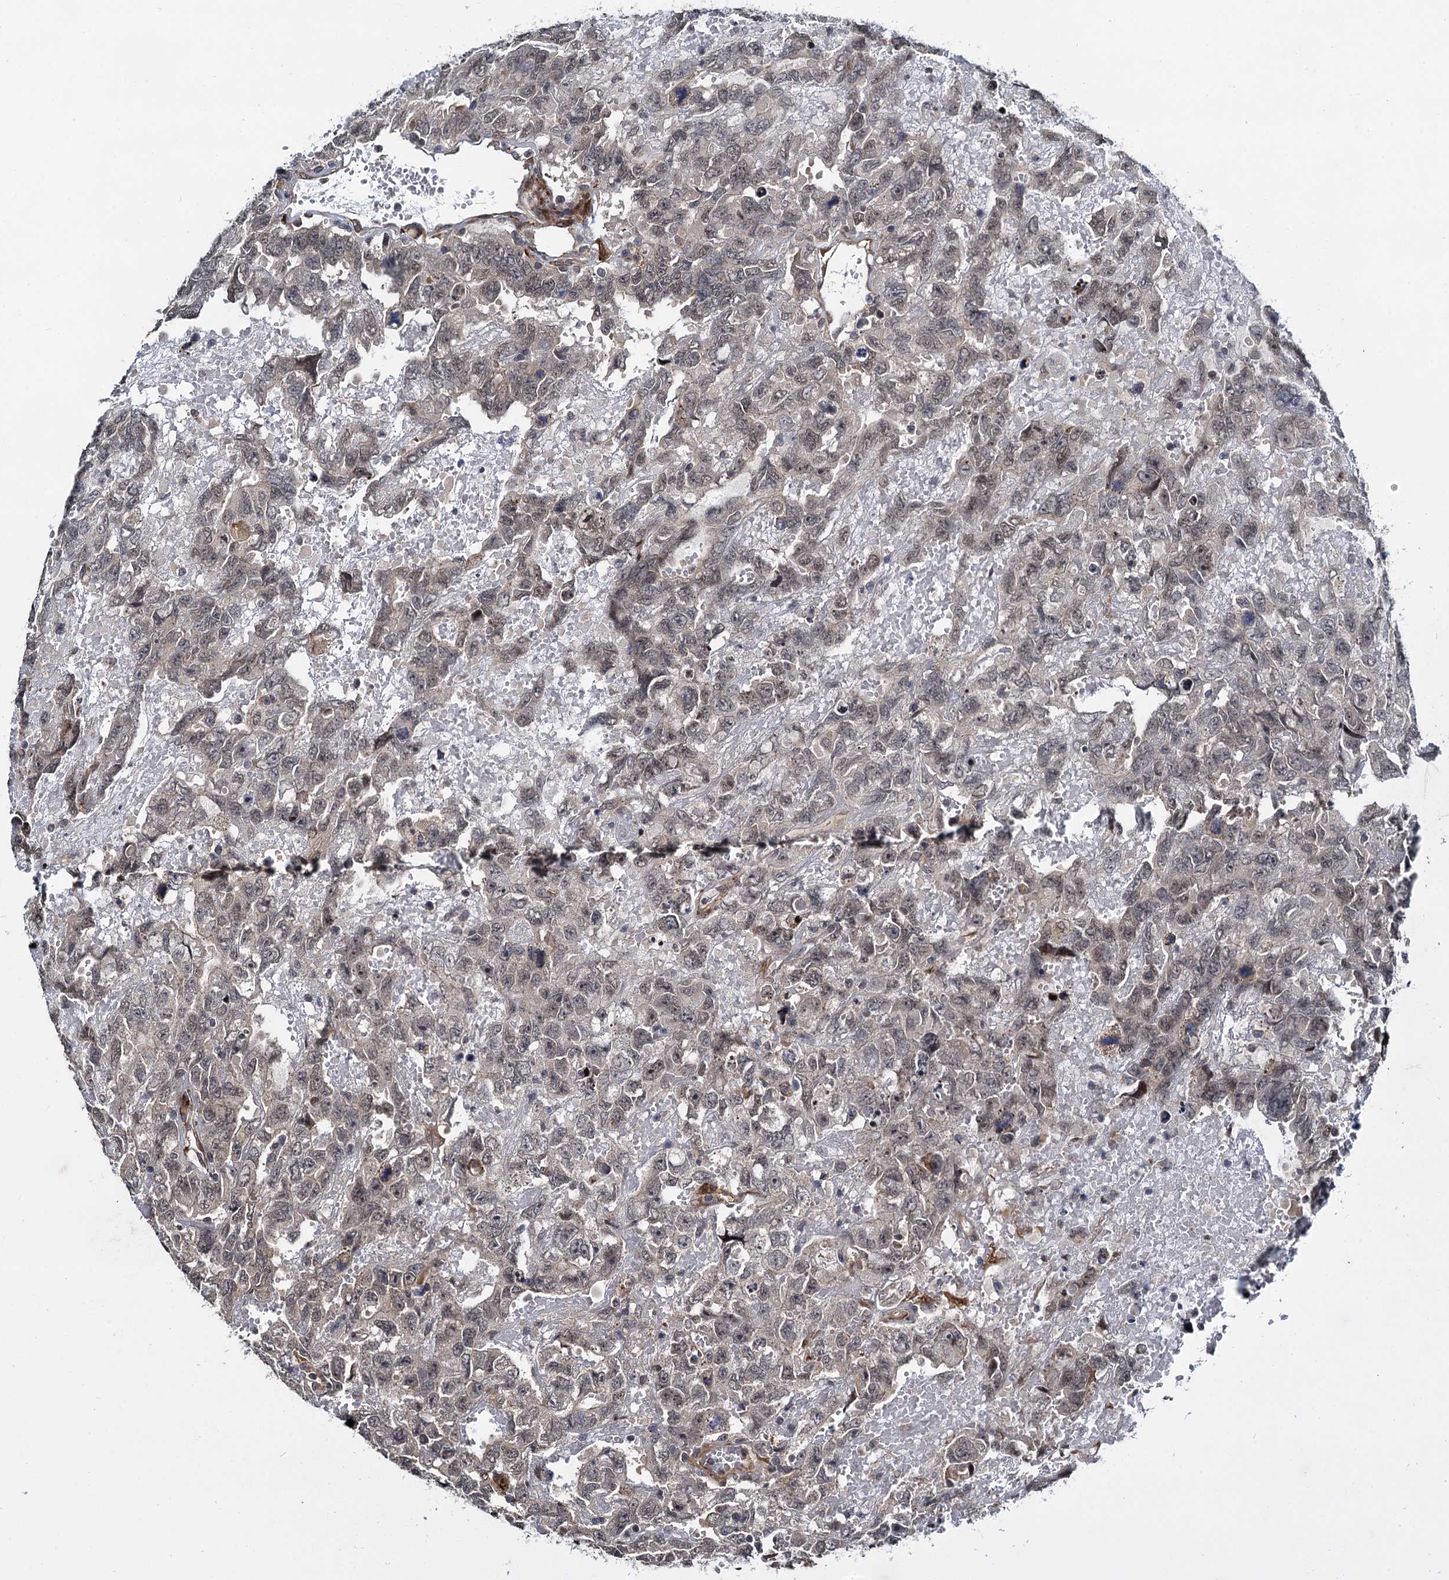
{"staining": {"intensity": "weak", "quantity": ">75%", "location": "nuclear"}, "tissue": "testis cancer", "cell_type": "Tumor cells", "image_type": "cancer", "snomed": [{"axis": "morphology", "description": "Carcinoma, Embryonal, NOS"}, {"axis": "topography", "description": "Testis"}], "caption": "Weak nuclear protein expression is identified in approximately >75% of tumor cells in testis cancer. The staining was performed using DAB to visualize the protein expression in brown, while the nuclei were stained in blue with hematoxylin (Magnification: 20x).", "gene": "ARHGAP42", "patient": {"sex": "male", "age": 45}}